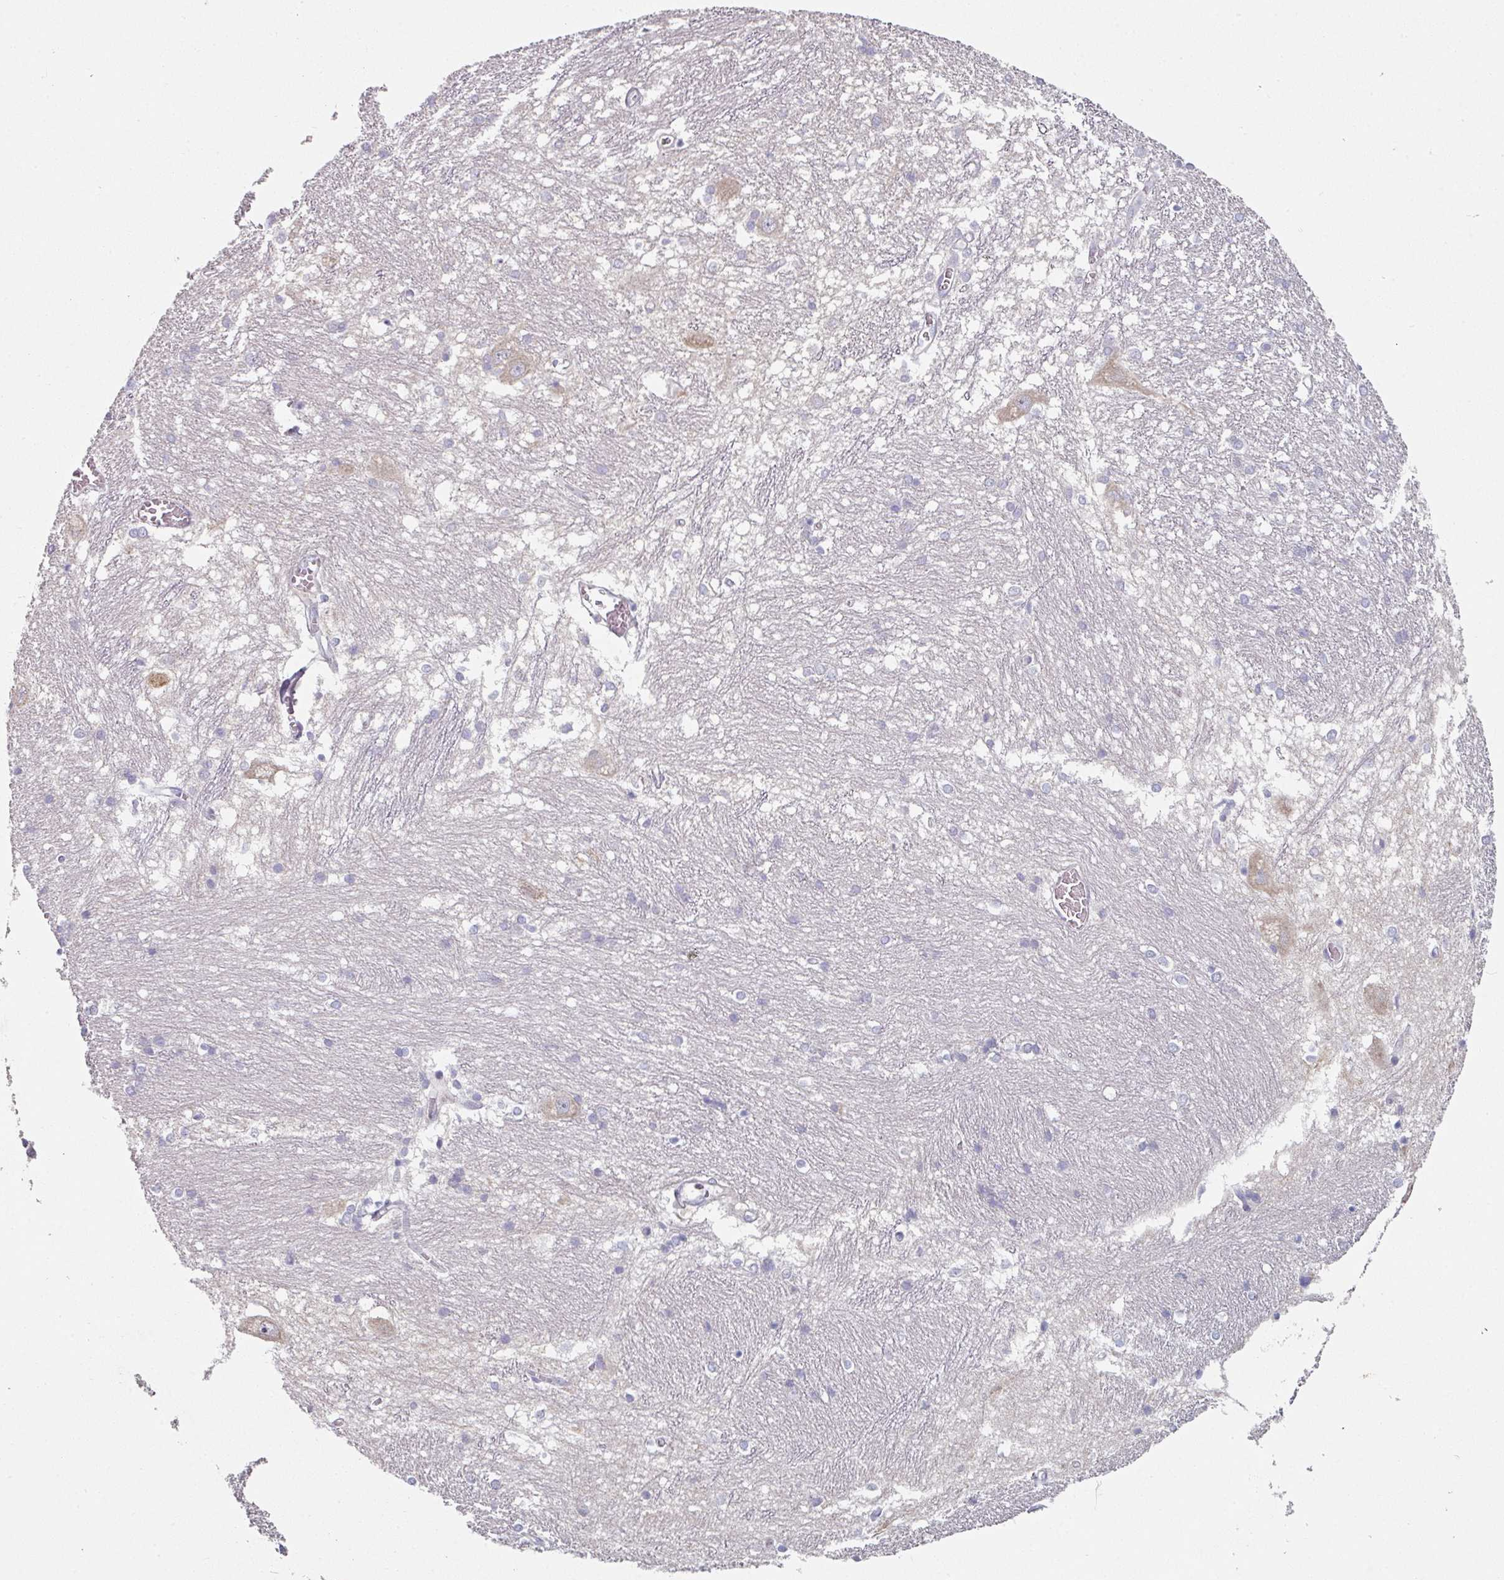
{"staining": {"intensity": "moderate", "quantity": "<25%", "location": "cytoplasmic/membranous"}, "tissue": "caudate", "cell_type": "Glial cells", "image_type": "normal", "snomed": [{"axis": "morphology", "description": "Normal tissue, NOS"}, {"axis": "topography", "description": "Lateral ventricle wall"}], "caption": "Protein analysis of unremarkable caudate exhibits moderate cytoplasmic/membranous staining in approximately <25% of glial cells.", "gene": "WSB2", "patient": {"sex": "male", "age": 37}}